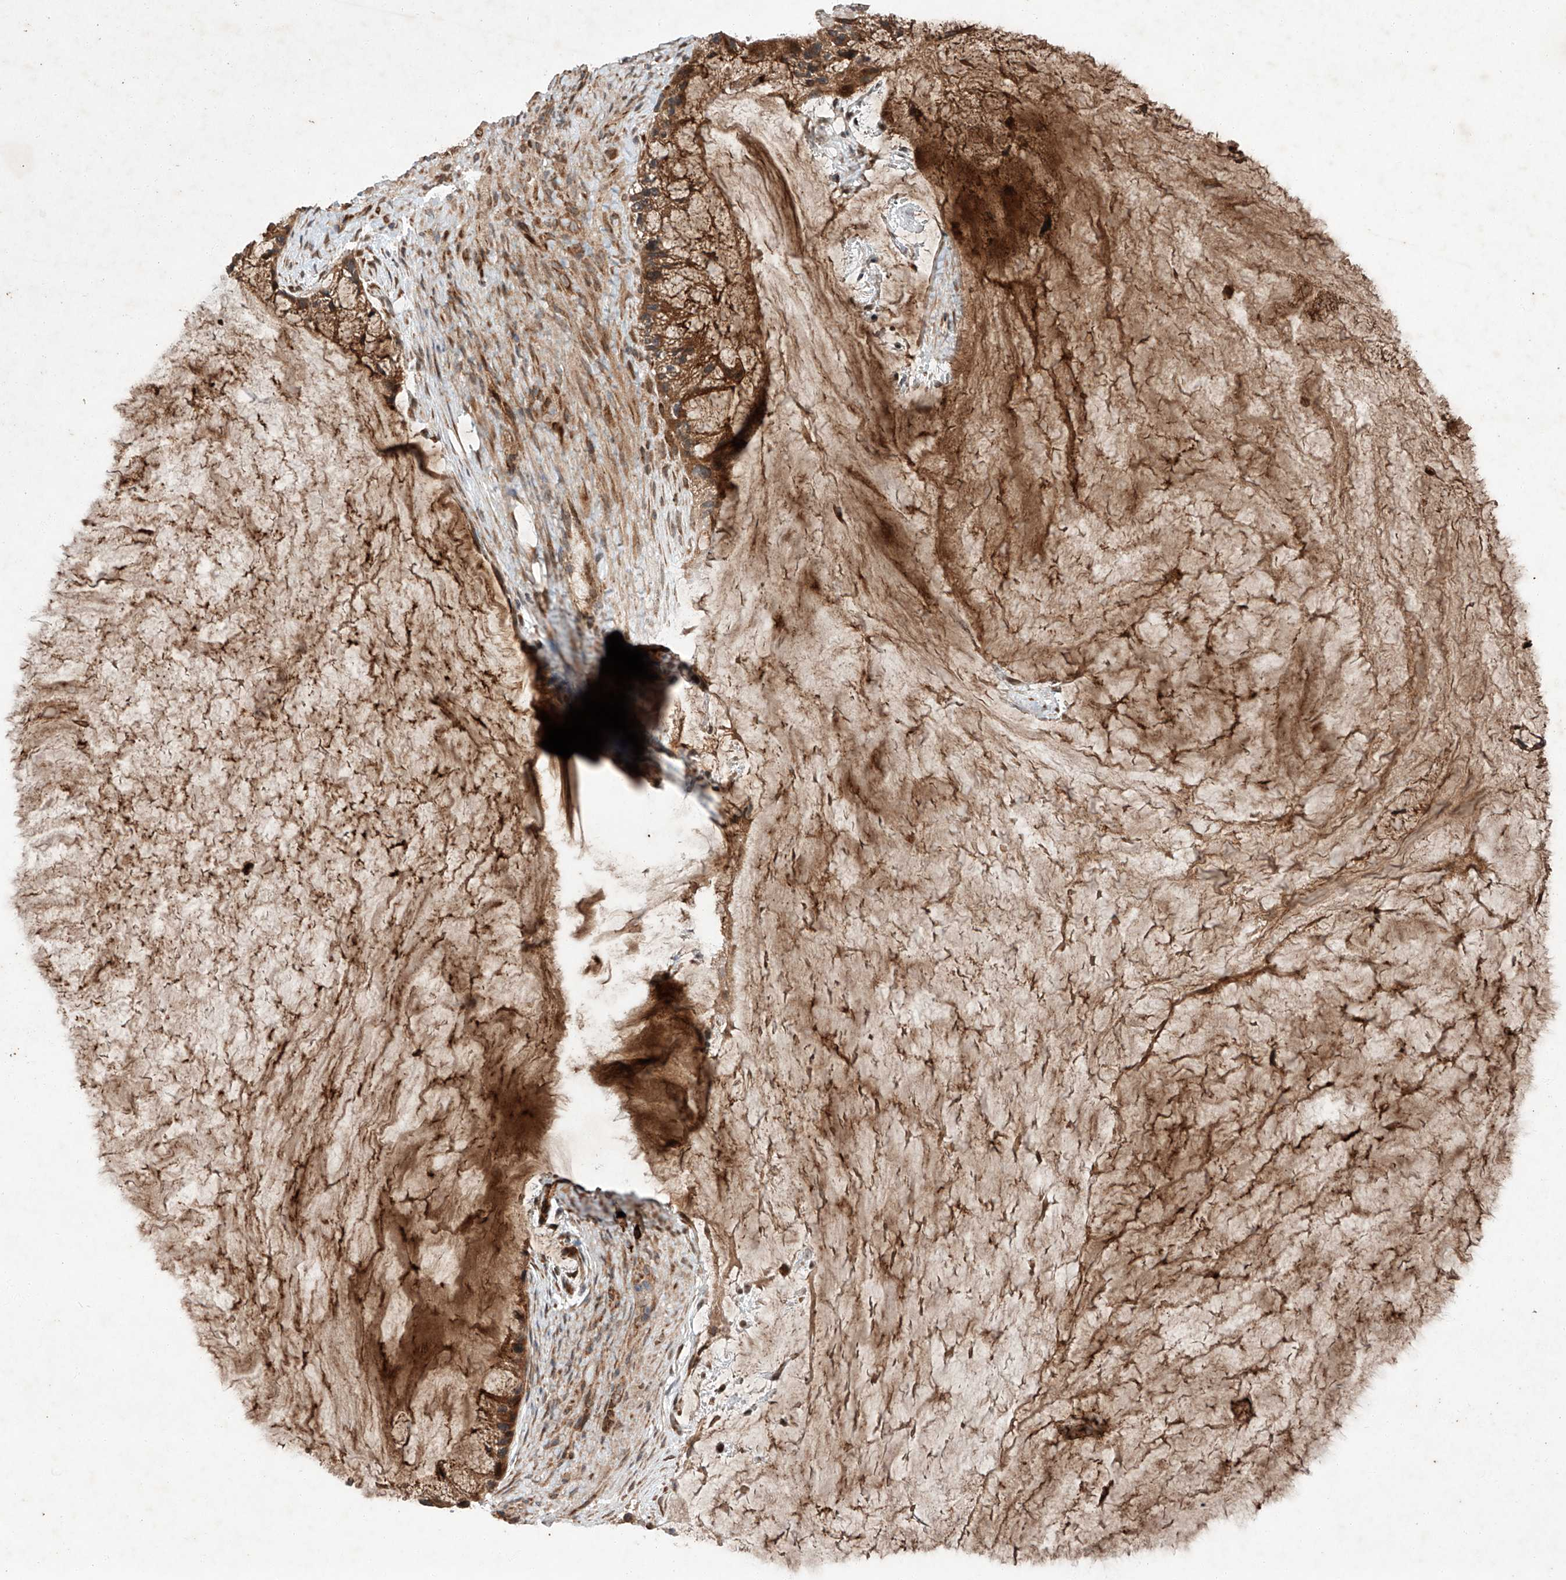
{"staining": {"intensity": "moderate", "quantity": ">75%", "location": "cytoplasmic/membranous"}, "tissue": "ovarian cancer", "cell_type": "Tumor cells", "image_type": "cancer", "snomed": [{"axis": "morphology", "description": "Cystadenocarcinoma, mucinous, NOS"}, {"axis": "topography", "description": "Ovary"}], "caption": "Ovarian mucinous cystadenocarcinoma stained with a protein marker shows moderate staining in tumor cells.", "gene": "ZFP28", "patient": {"sex": "female", "age": 37}}